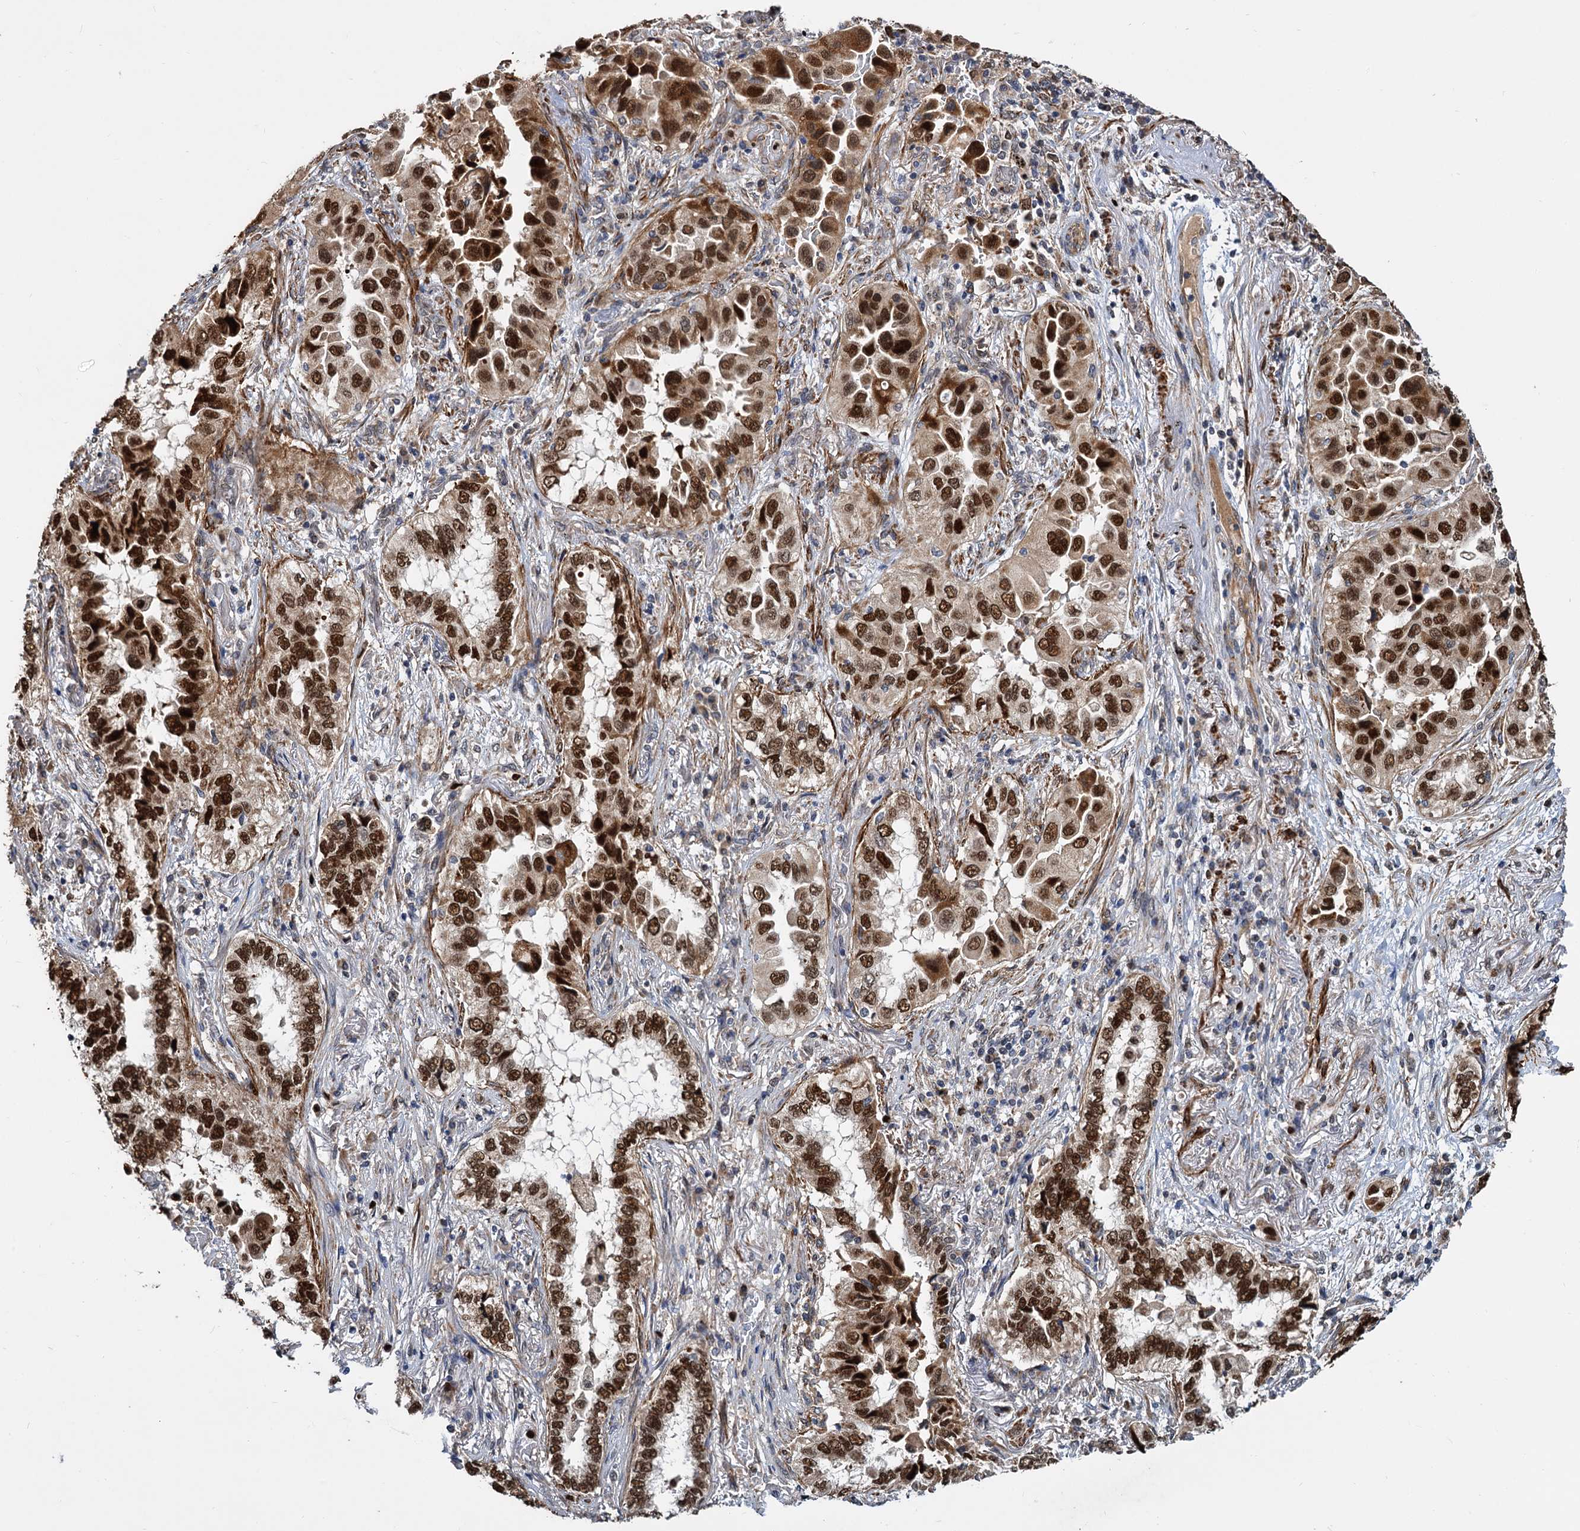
{"staining": {"intensity": "strong", "quantity": ">75%", "location": "cytoplasmic/membranous,nuclear"}, "tissue": "lung cancer", "cell_type": "Tumor cells", "image_type": "cancer", "snomed": [{"axis": "morphology", "description": "Adenocarcinoma, NOS"}, {"axis": "topography", "description": "Lung"}], "caption": "Immunohistochemical staining of adenocarcinoma (lung) demonstrates high levels of strong cytoplasmic/membranous and nuclear protein positivity in approximately >75% of tumor cells.", "gene": "ALKBH7", "patient": {"sex": "female", "age": 76}}